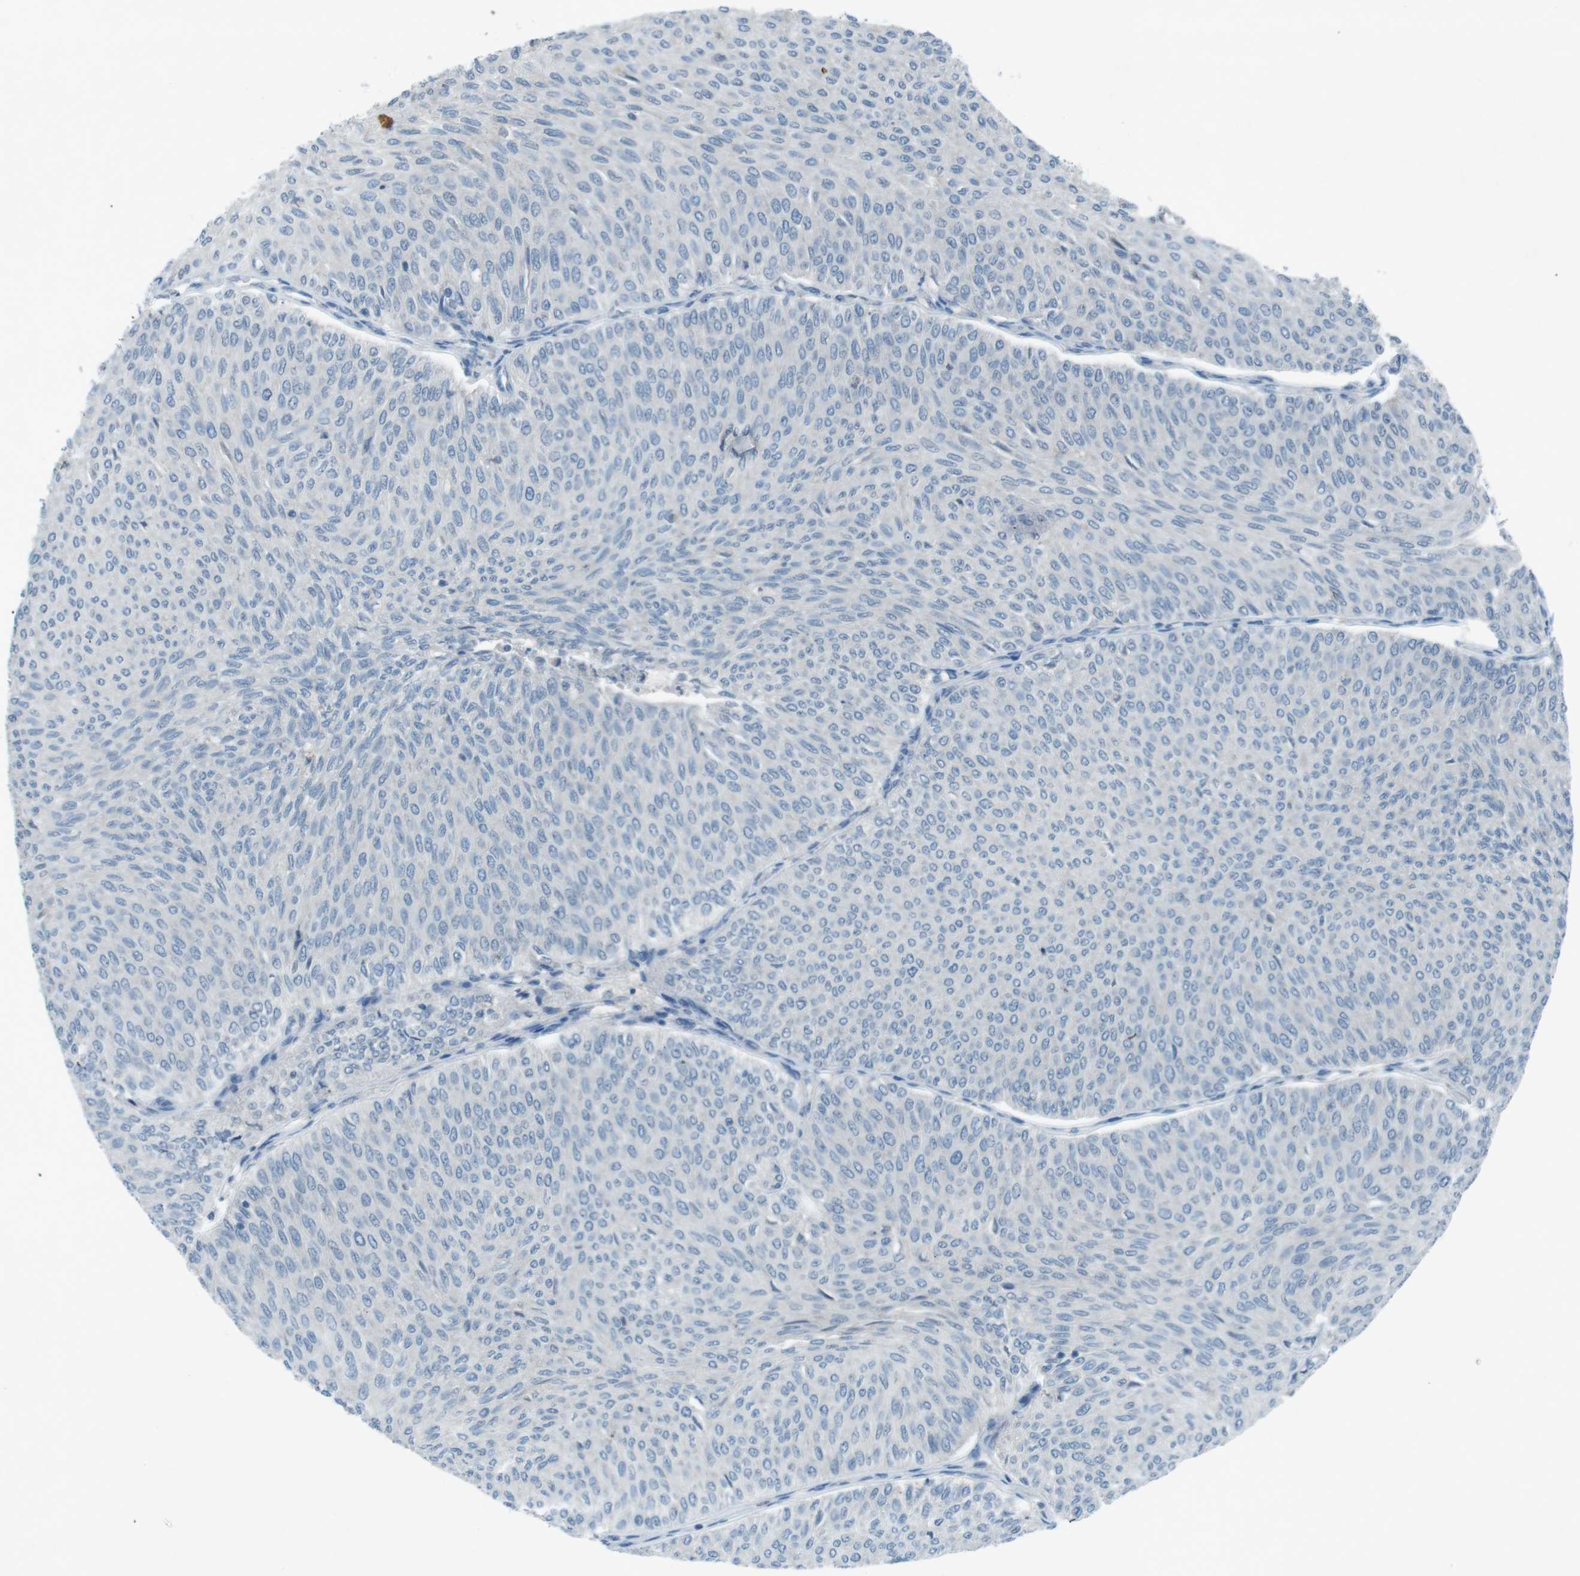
{"staining": {"intensity": "negative", "quantity": "none", "location": "none"}, "tissue": "urothelial cancer", "cell_type": "Tumor cells", "image_type": "cancer", "snomed": [{"axis": "morphology", "description": "Urothelial carcinoma, Low grade"}, {"axis": "topography", "description": "Urinary bladder"}], "caption": "This image is of low-grade urothelial carcinoma stained with immunohistochemistry (IHC) to label a protein in brown with the nuclei are counter-stained blue. There is no expression in tumor cells.", "gene": "FCRLA", "patient": {"sex": "male", "age": 78}}